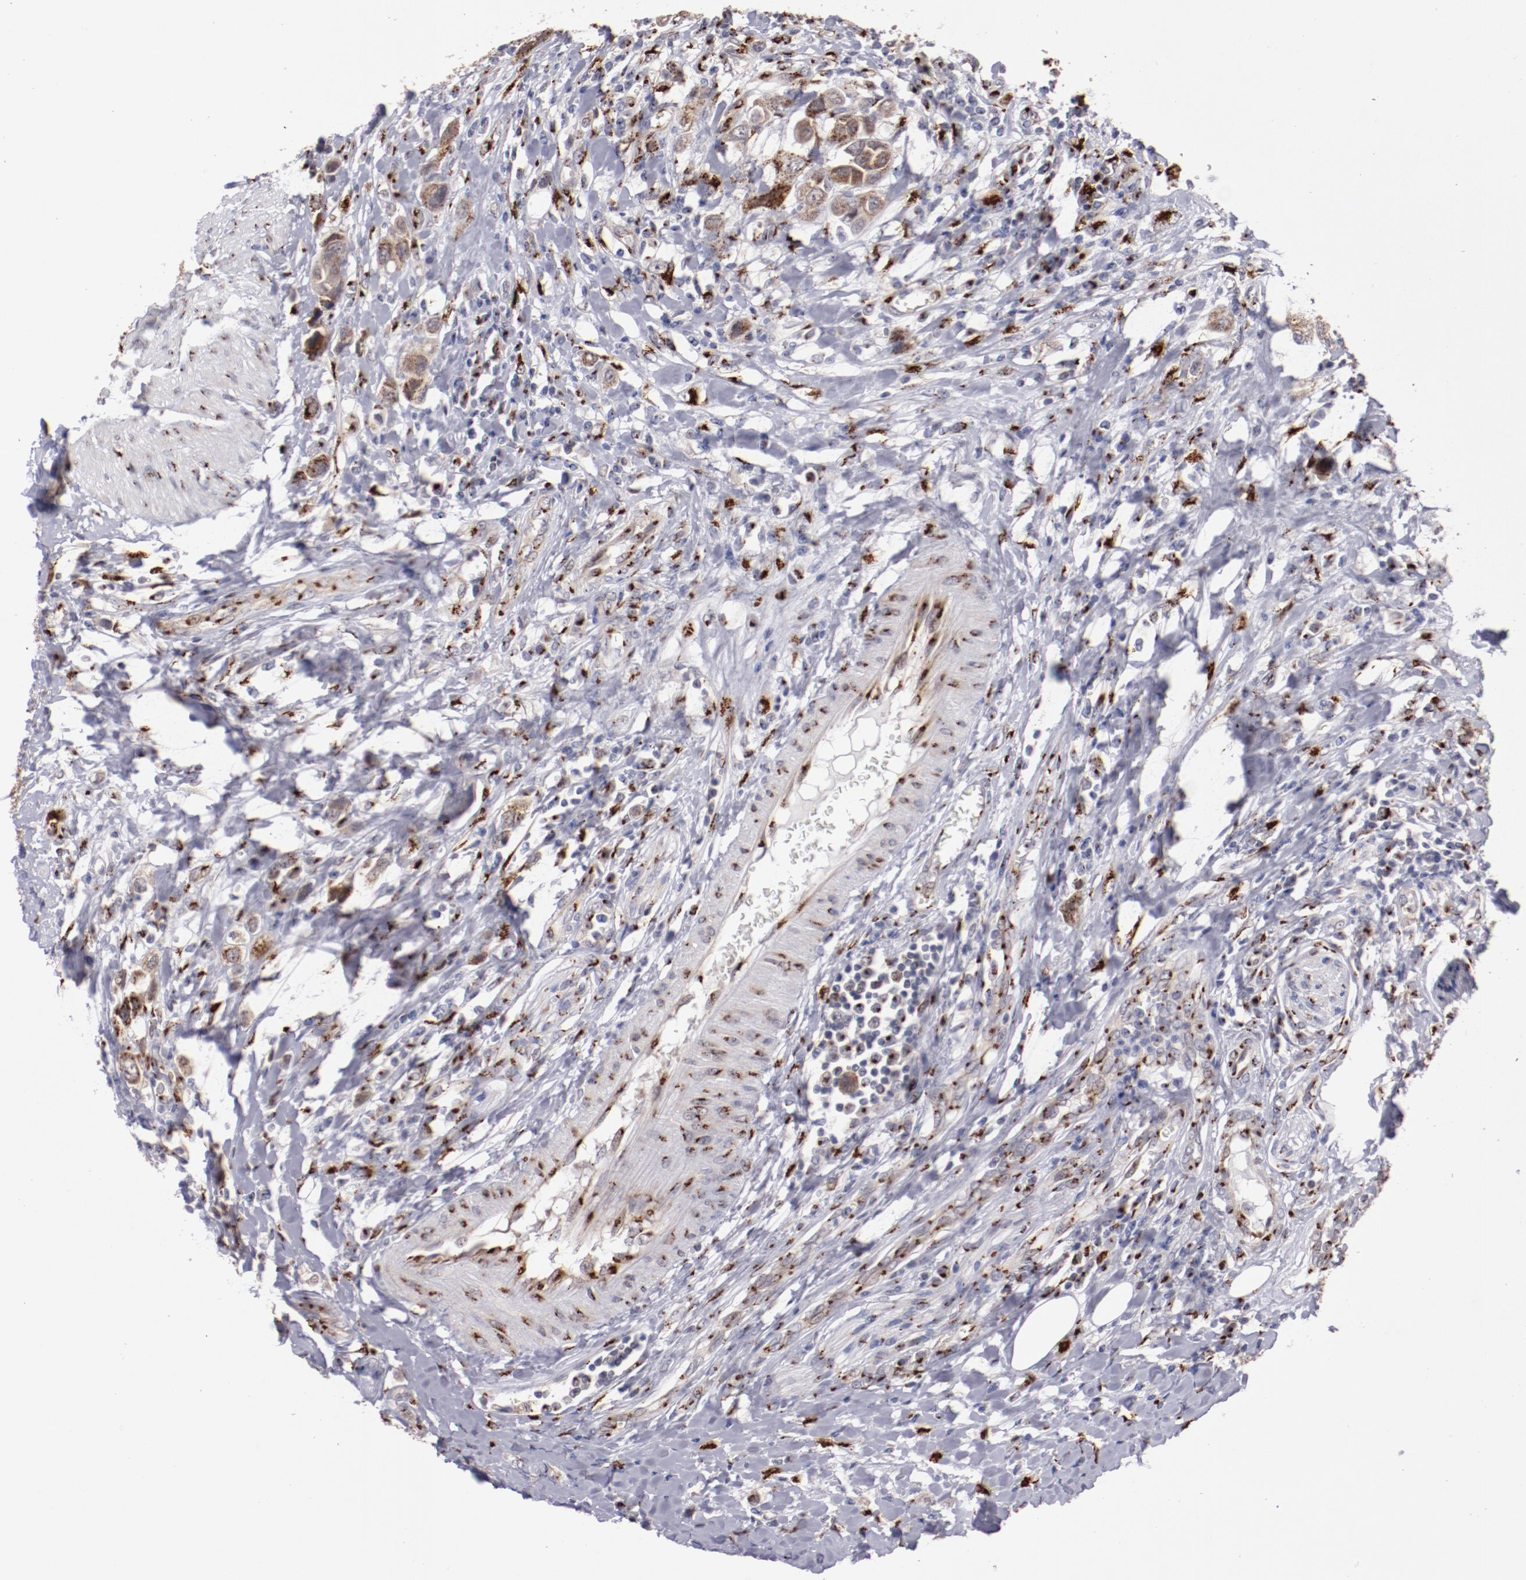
{"staining": {"intensity": "strong", "quantity": ">75%", "location": "cytoplasmic/membranous"}, "tissue": "urothelial cancer", "cell_type": "Tumor cells", "image_type": "cancer", "snomed": [{"axis": "morphology", "description": "Urothelial carcinoma, High grade"}, {"axis": "topography", "description": "Urinary bladder"}], "caption": "Immunohistochemistry photomicrograph of human urothelial cancer stained for a protein (brown), which shows high levels of strong cytoplasmic/membranous positivity in approximately >75% of tumor cells.", "gene": "GOLIM4", "patient": {"sex": "male", "age": 50}}